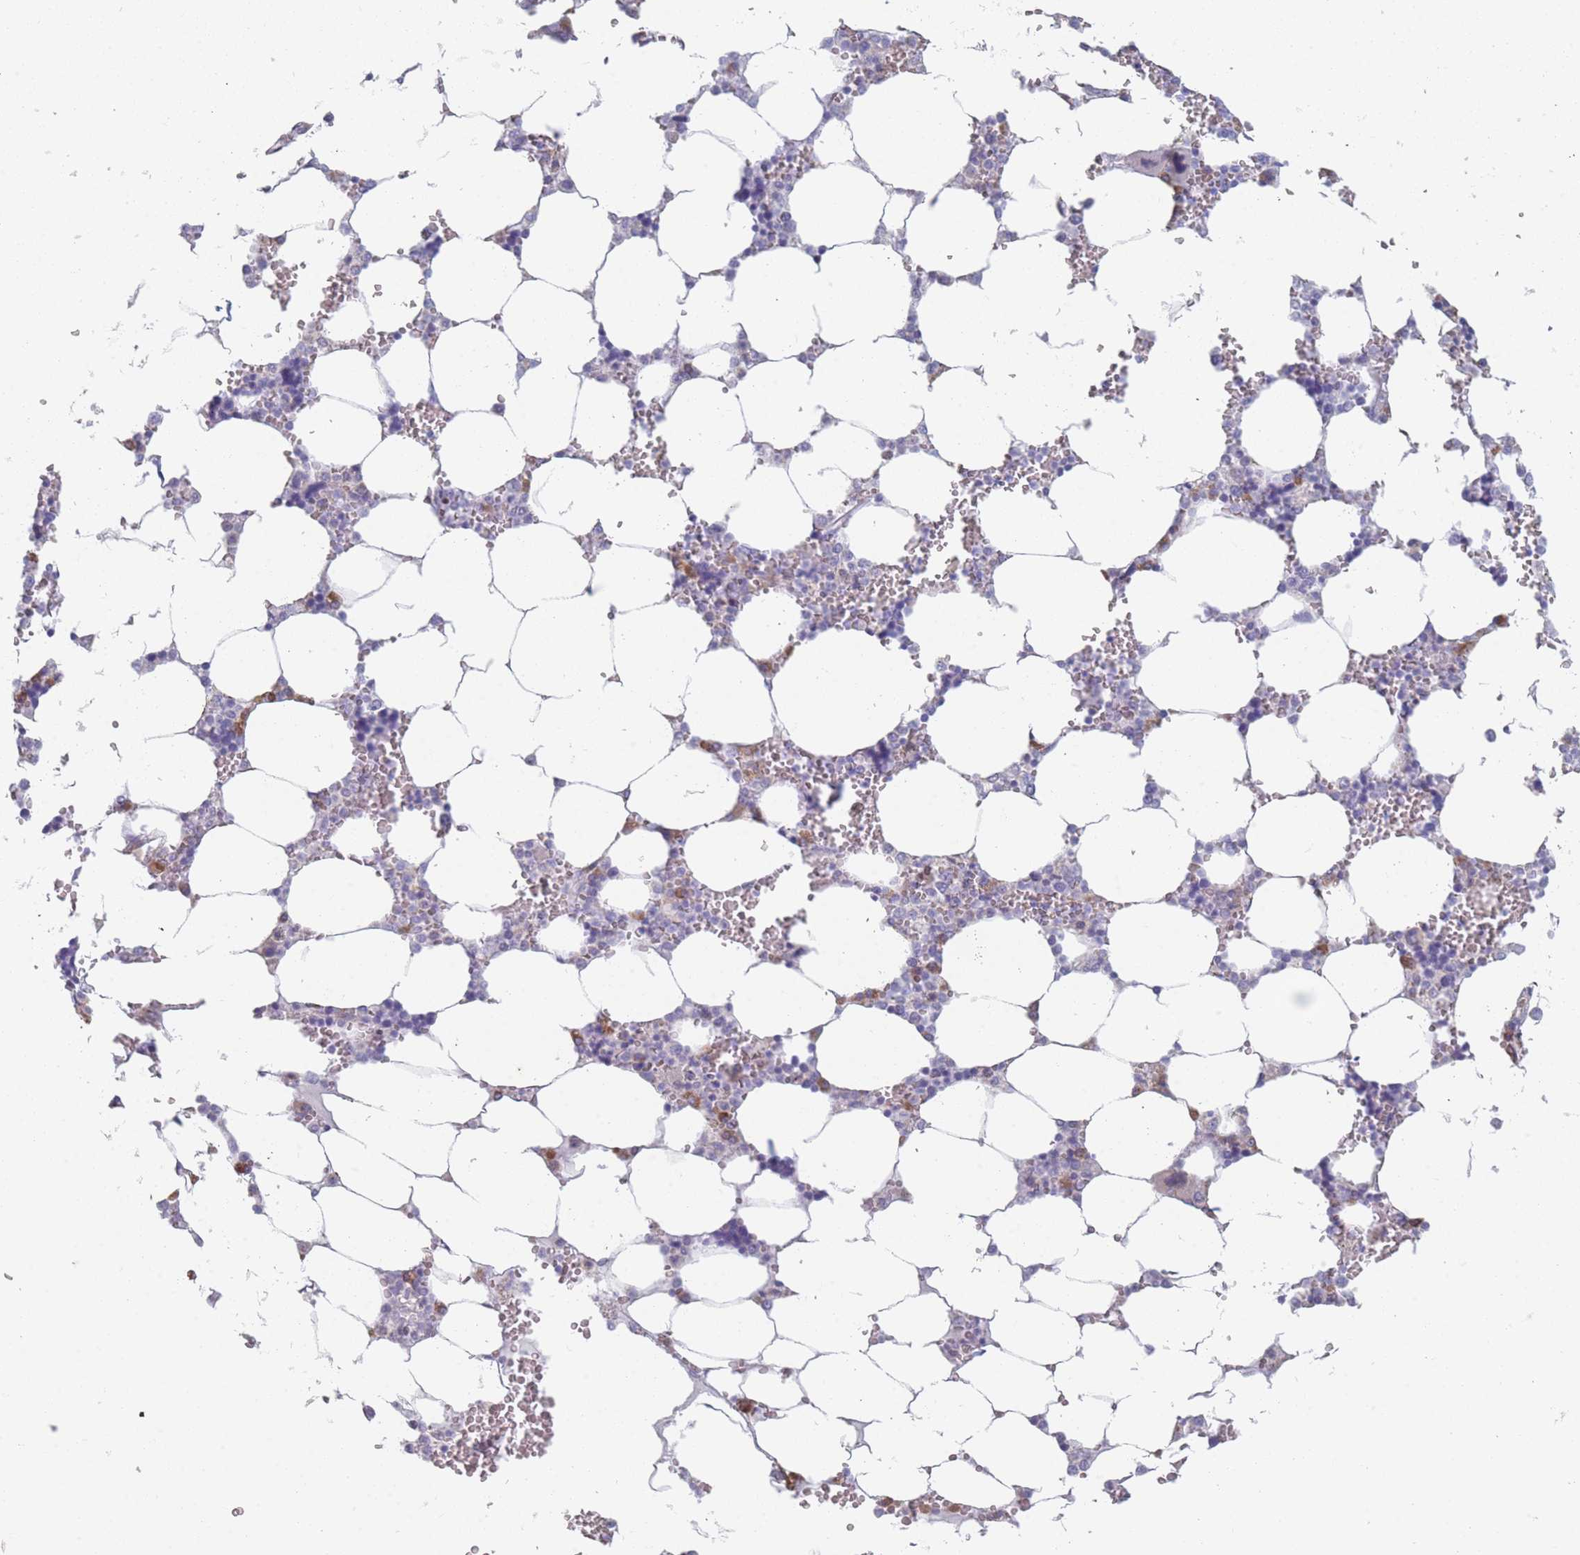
{"staining": {"intensity": "strong", "quantity": "<25%", "location": "cytoplasmic/membranous"}, "tissue": "bone marrow", "cell_type": "Hematopoietic cells", "image_type": "normal", "snomed": [{"axis": "morphology", "description": "Normal tissue, NOS"}, {"axis": "topography", "description": "Bone marrow"}], "caption": "A brown stain highlights strong cytoplasmic/membranous staining of a protein in hematopoietic cells of benign bone marrow.", "gene": "TMED10", "patient": {"sex": "male", "age": 64}}